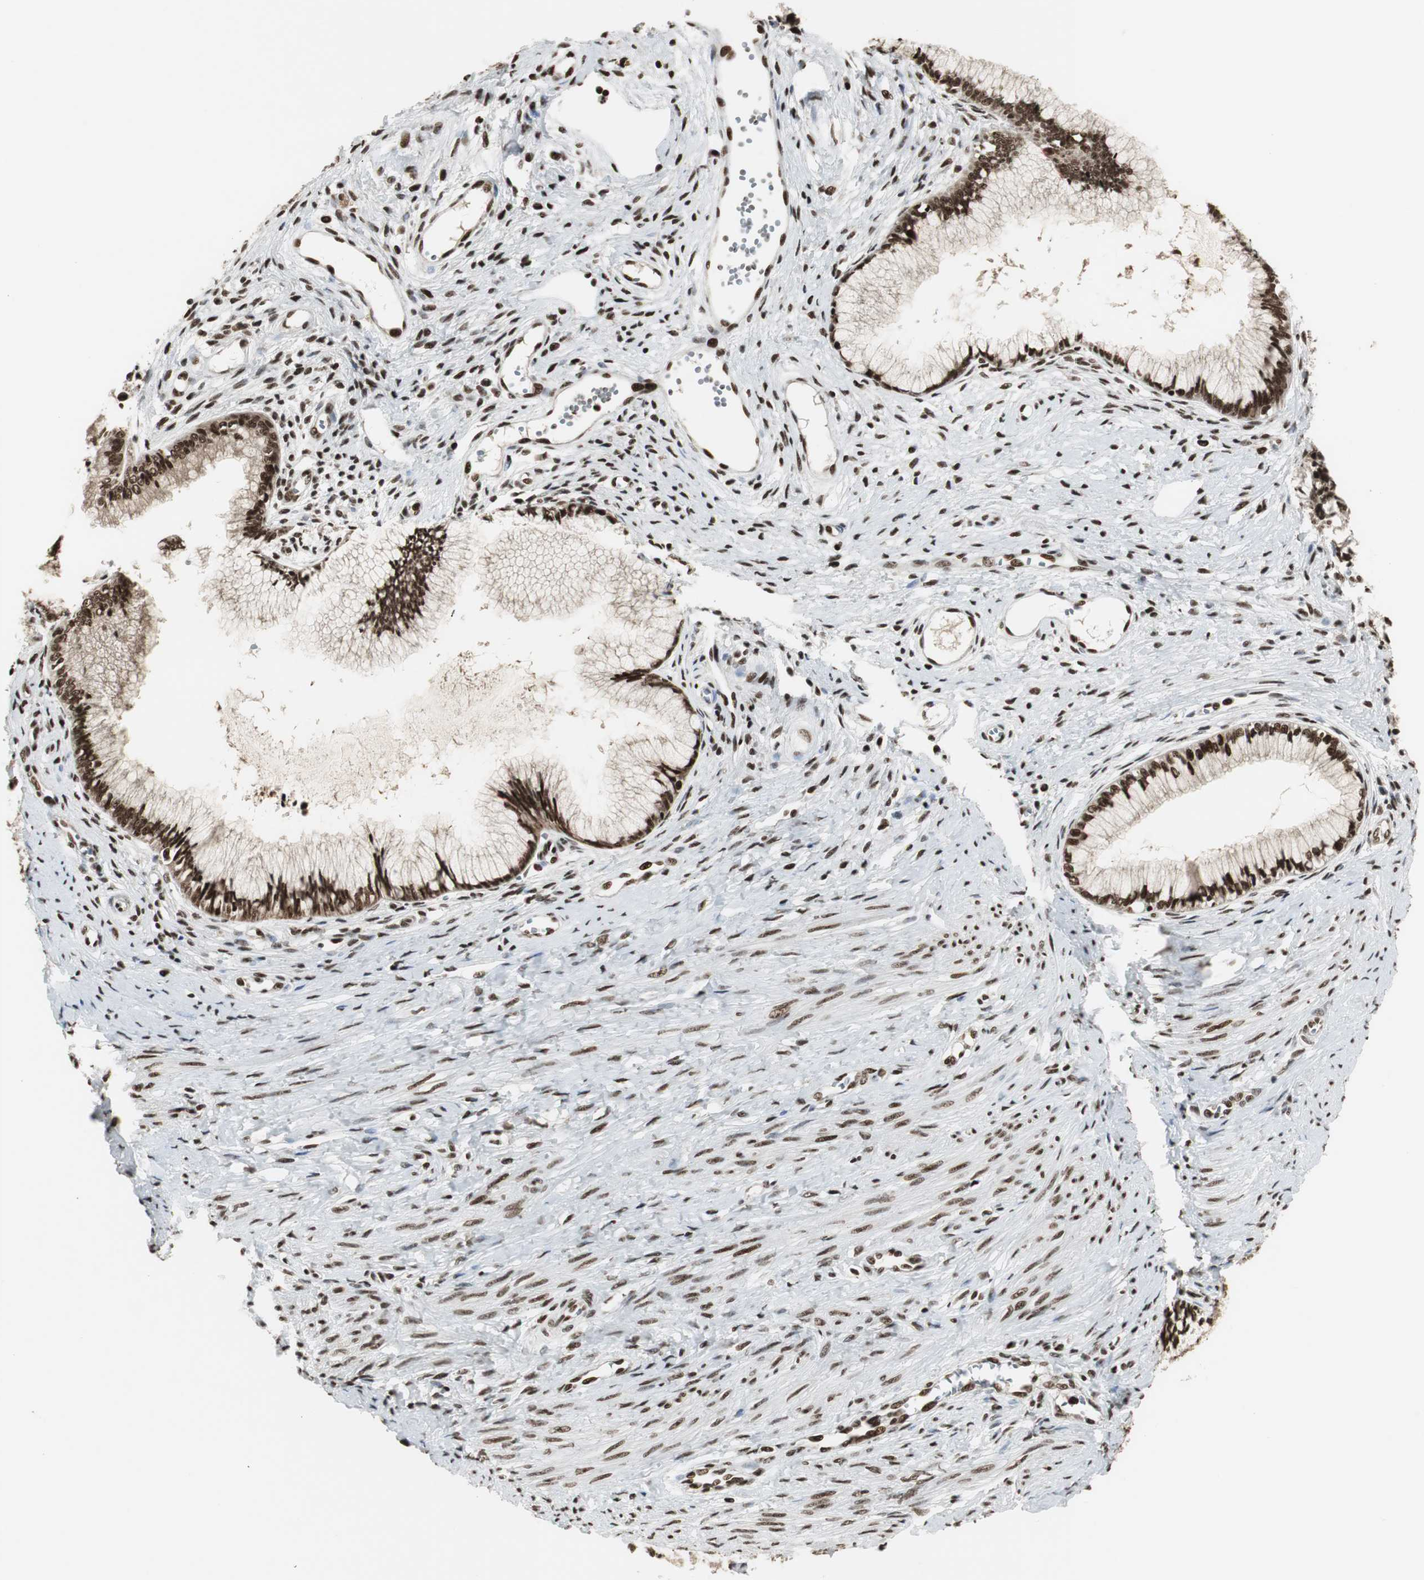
{"staining": {"intensity": "strong", "quantity": ">75%", "location": "nuclear"}, "tissue": "cervical cancer", "cell_type": "Tumor cells", "image_type": "cancer", "snomed": [{"axis": "morphology", "description": "Adenocarcinoma, NOS"}, {"axis": "topography", "description": "Cervix"}], "caption": "The micrograph exhibits staining of adenocarcinoma (cervical), revealing strong nuclear protein positivity (brown color) within tumor cells.", "gene": "PARN", "patient": {"sex": "female", "age": 36}}